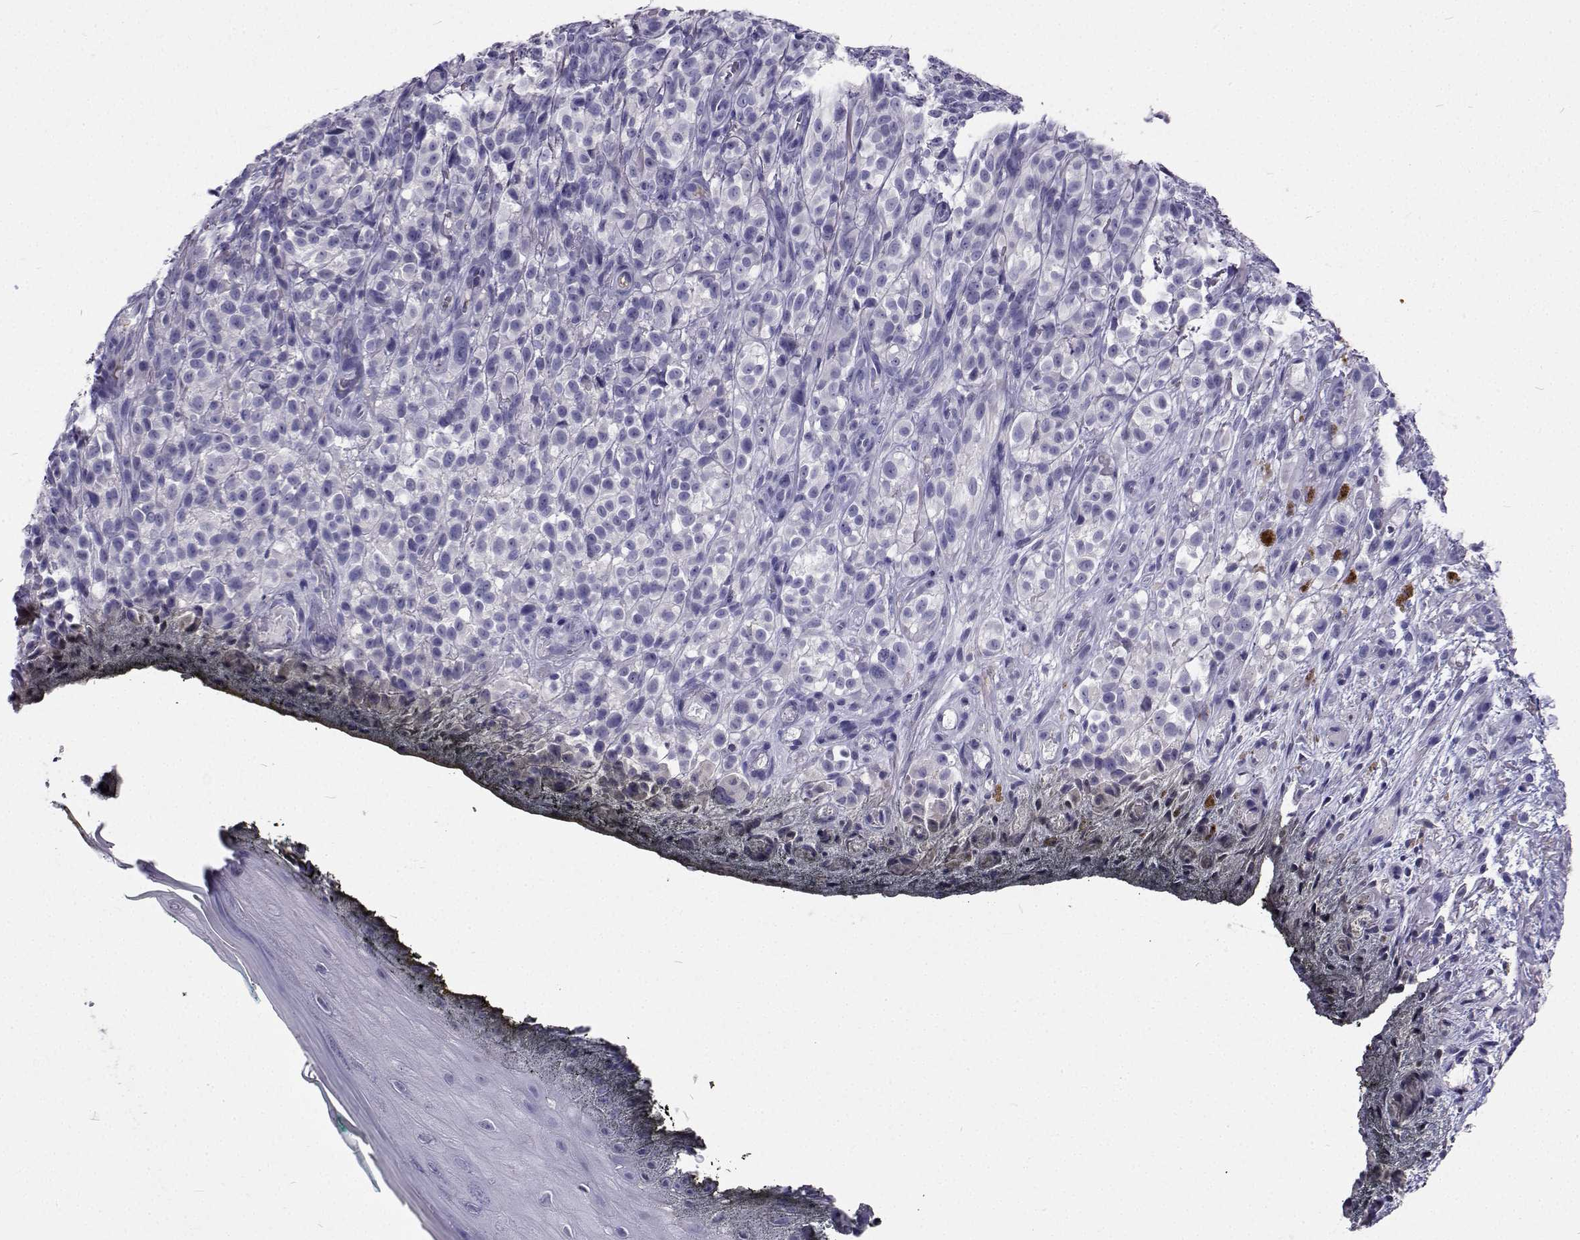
{"staining": {"intensity": "negative", "quantity": "none", "location": "none"}, "tissue": "melanoma", "cell_type": "Tumor cells", "image_type": "cancer", "snomed": [{"axis": "morphology", "description": "Malignant melanoma, NOS"}, {"axis": "topography", "description": "Skin"}], "caption": "Malignant melanoma was stained to show a protein in brown. There is no significant expression in tumor cells.", "gene": "CFAP44", "patient": {"sex": "female", "age": 85}}